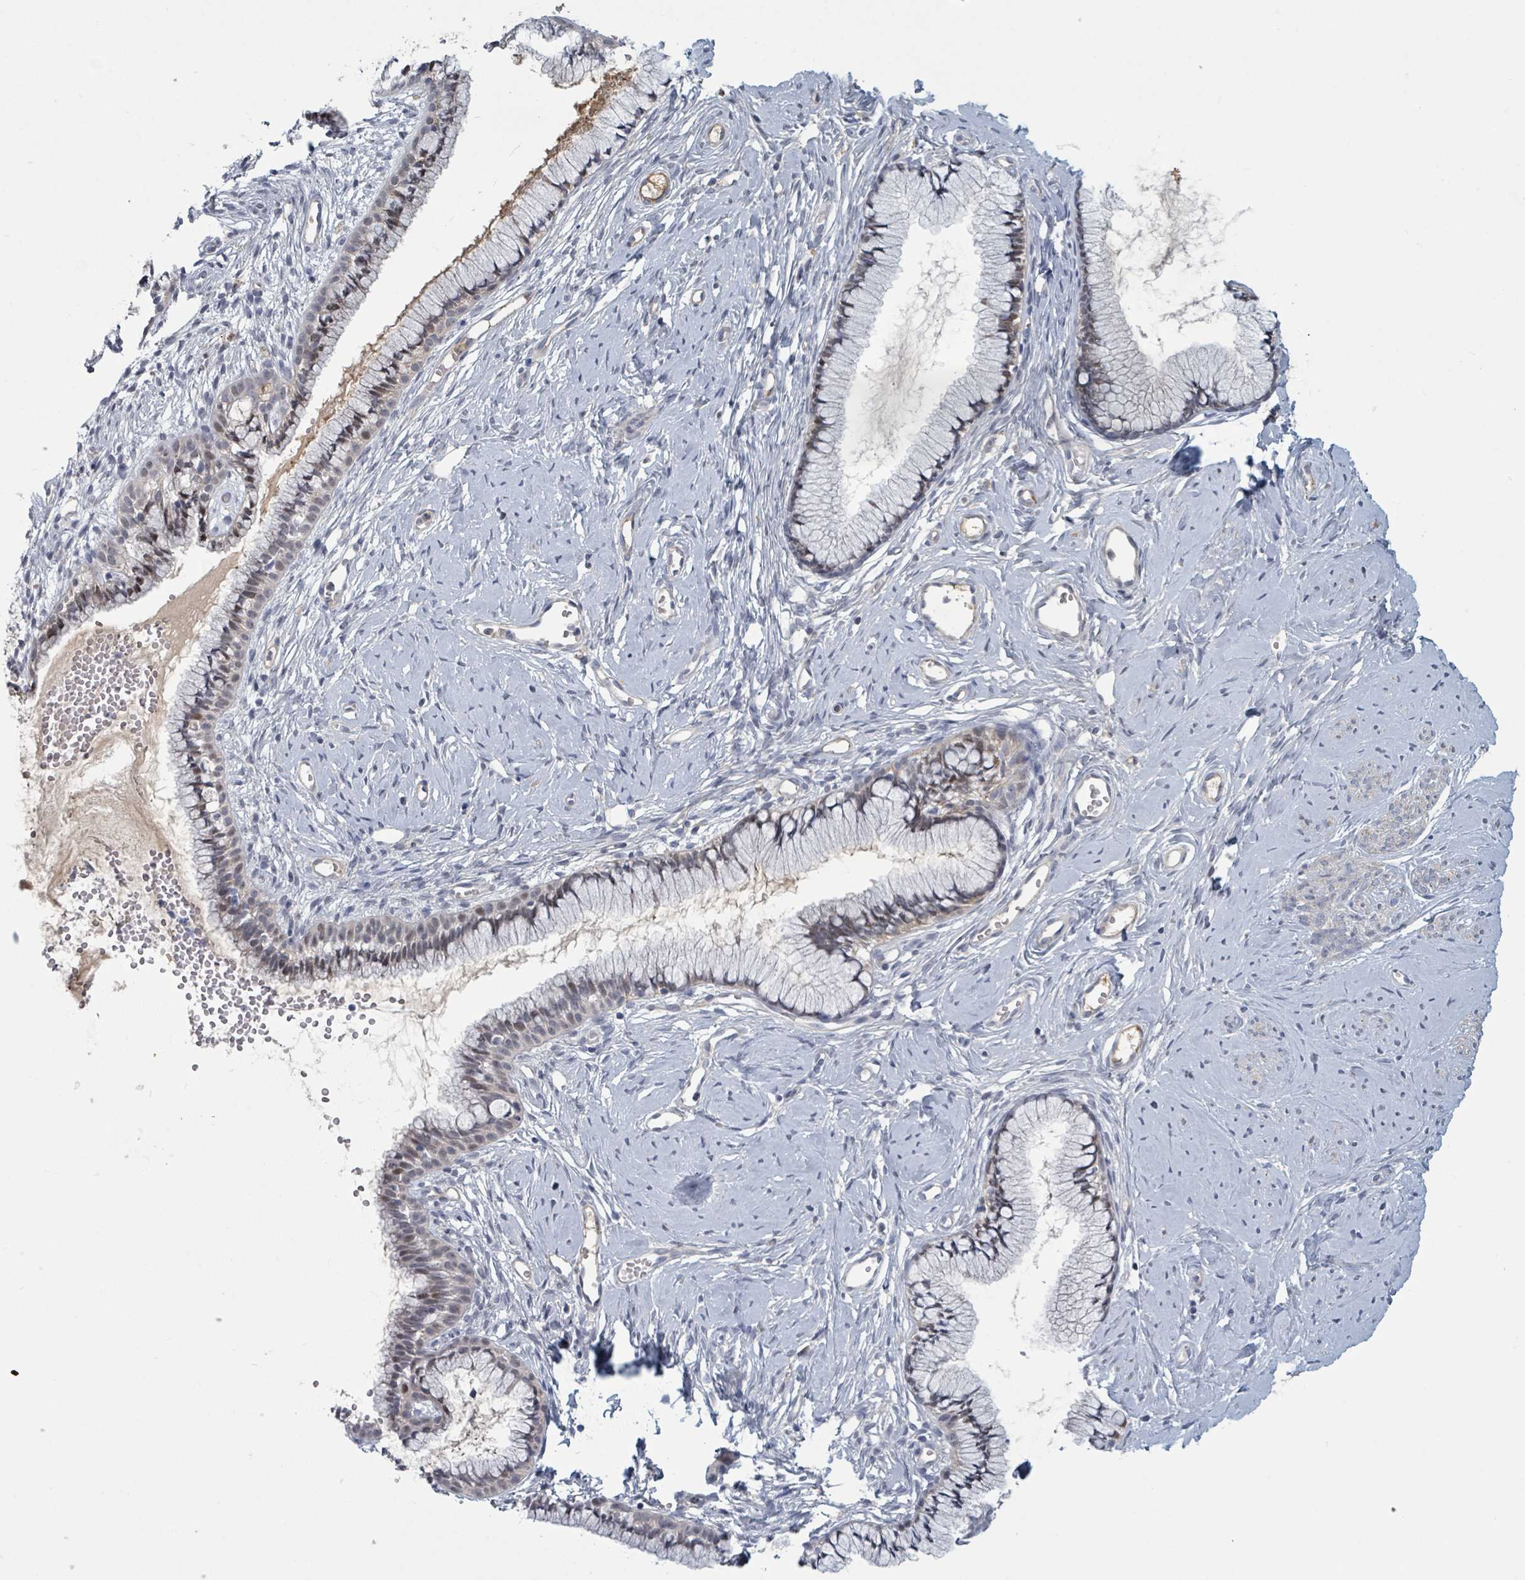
{"staining": {"intensity": "weak", "quantity": "25%-75%", "location": "nuclear"}, "tissue": "cervix", "cell_type": "Glandular cells", "image_type": "normal", "snomed": [{"axis": "morphology", "description": "Normal tissue, NOS"}, {"axis": "topography", "description": "Cervix"}], "caption": "Protein expression by immunohistochemistry demonstrates weak nuclear staining in about 25%-75% of glandular cells in benign cervix.", "gene": "GABBR1", "patient": {"sex": "female", "age": 40}}